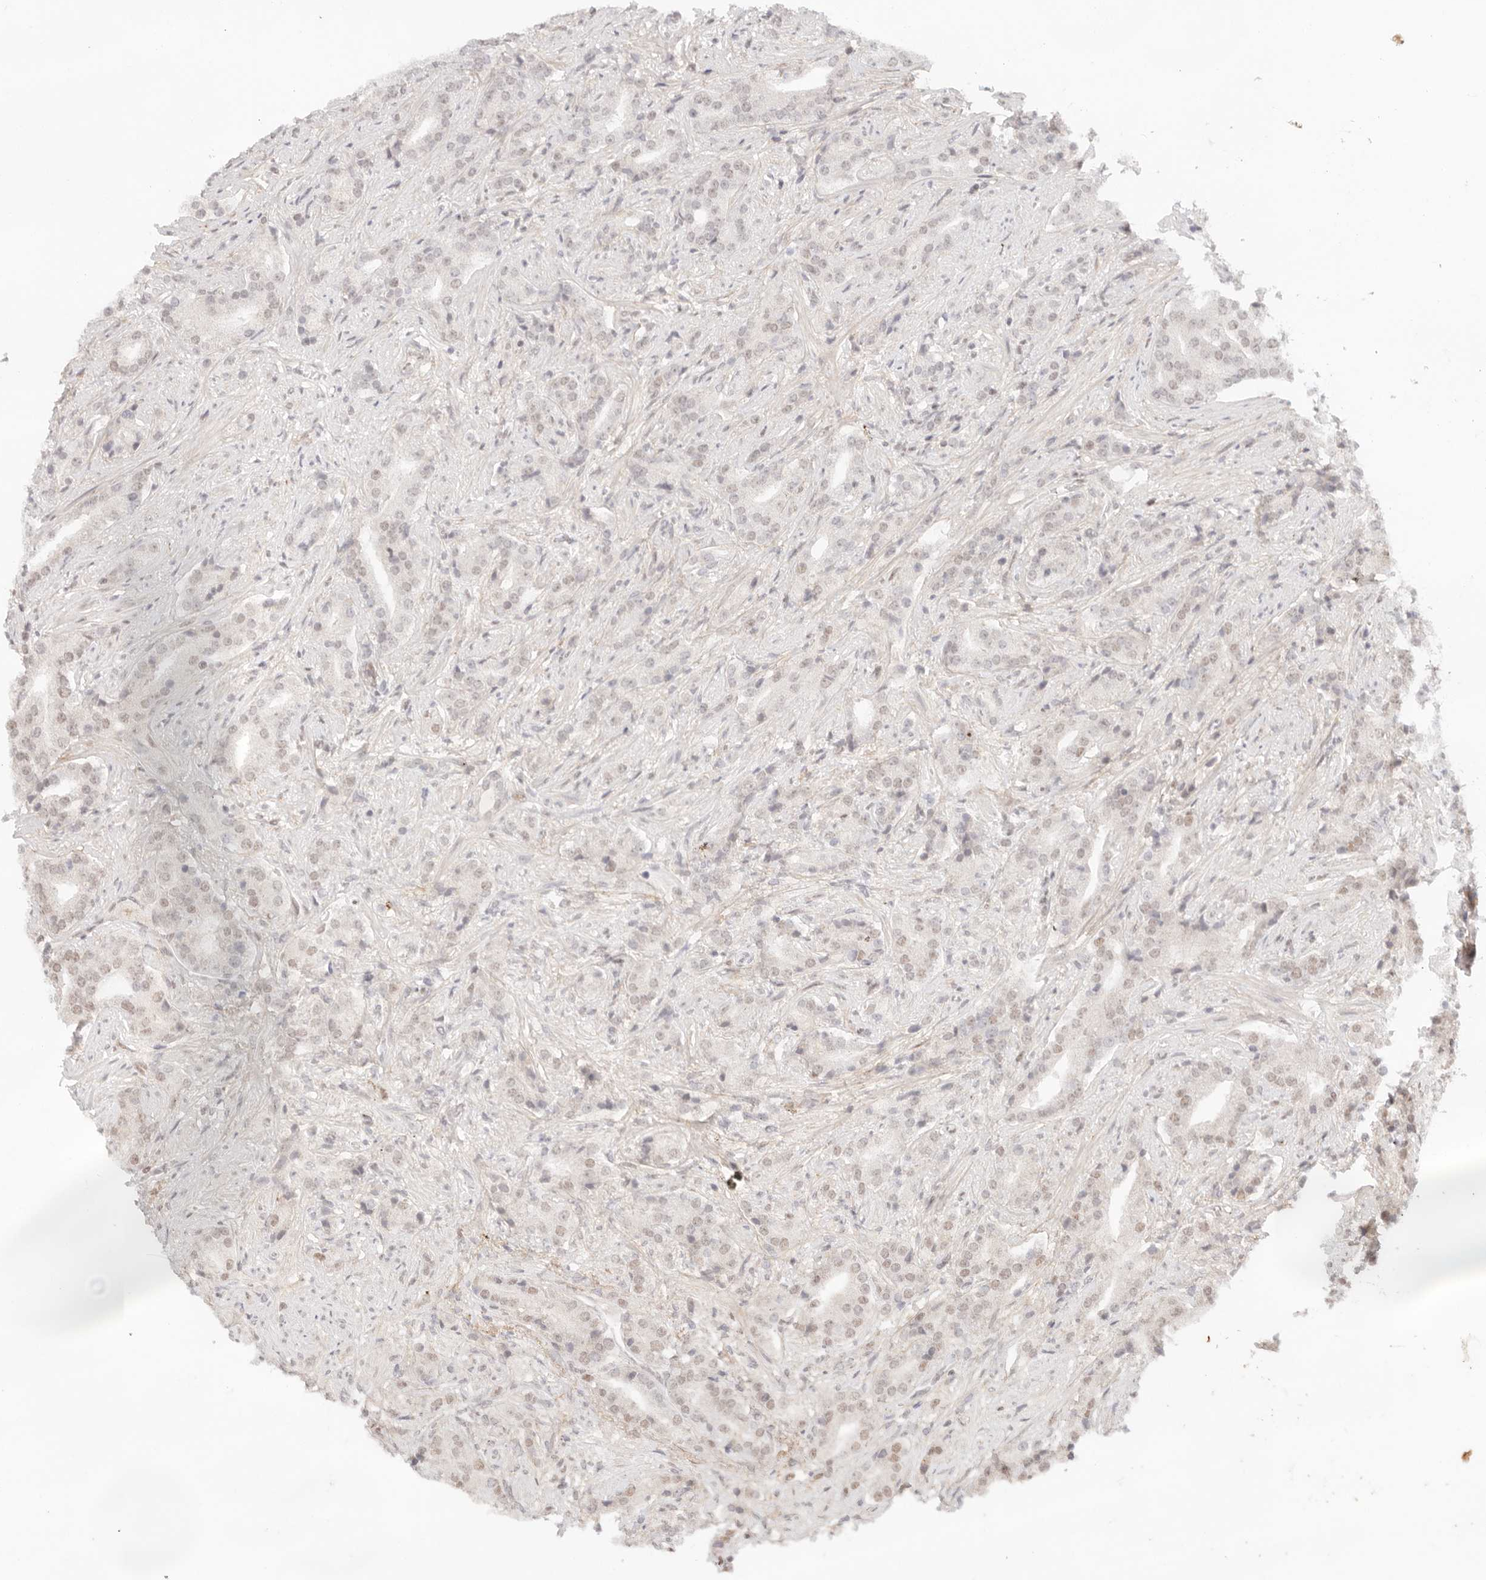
{"staining": {"intensity": "weak", "quantity": "<25%", "location": "nuclear"}, "tissue": "prostate cancer", "cell_type": "Tumor cells", "image_type": "cancer", "snomed": [{"axis": "morphology", "description": "Adenocarcinoma, Low grade"}, {"axis": "topography", "description": "Prostate"}], "caption": "IHC of human adenocarcinoma (low-grade) (prostate) displays no expression in tumor cells.", "gene": "GTF2E2", "patient": {"sex": "male", "age": 67}}